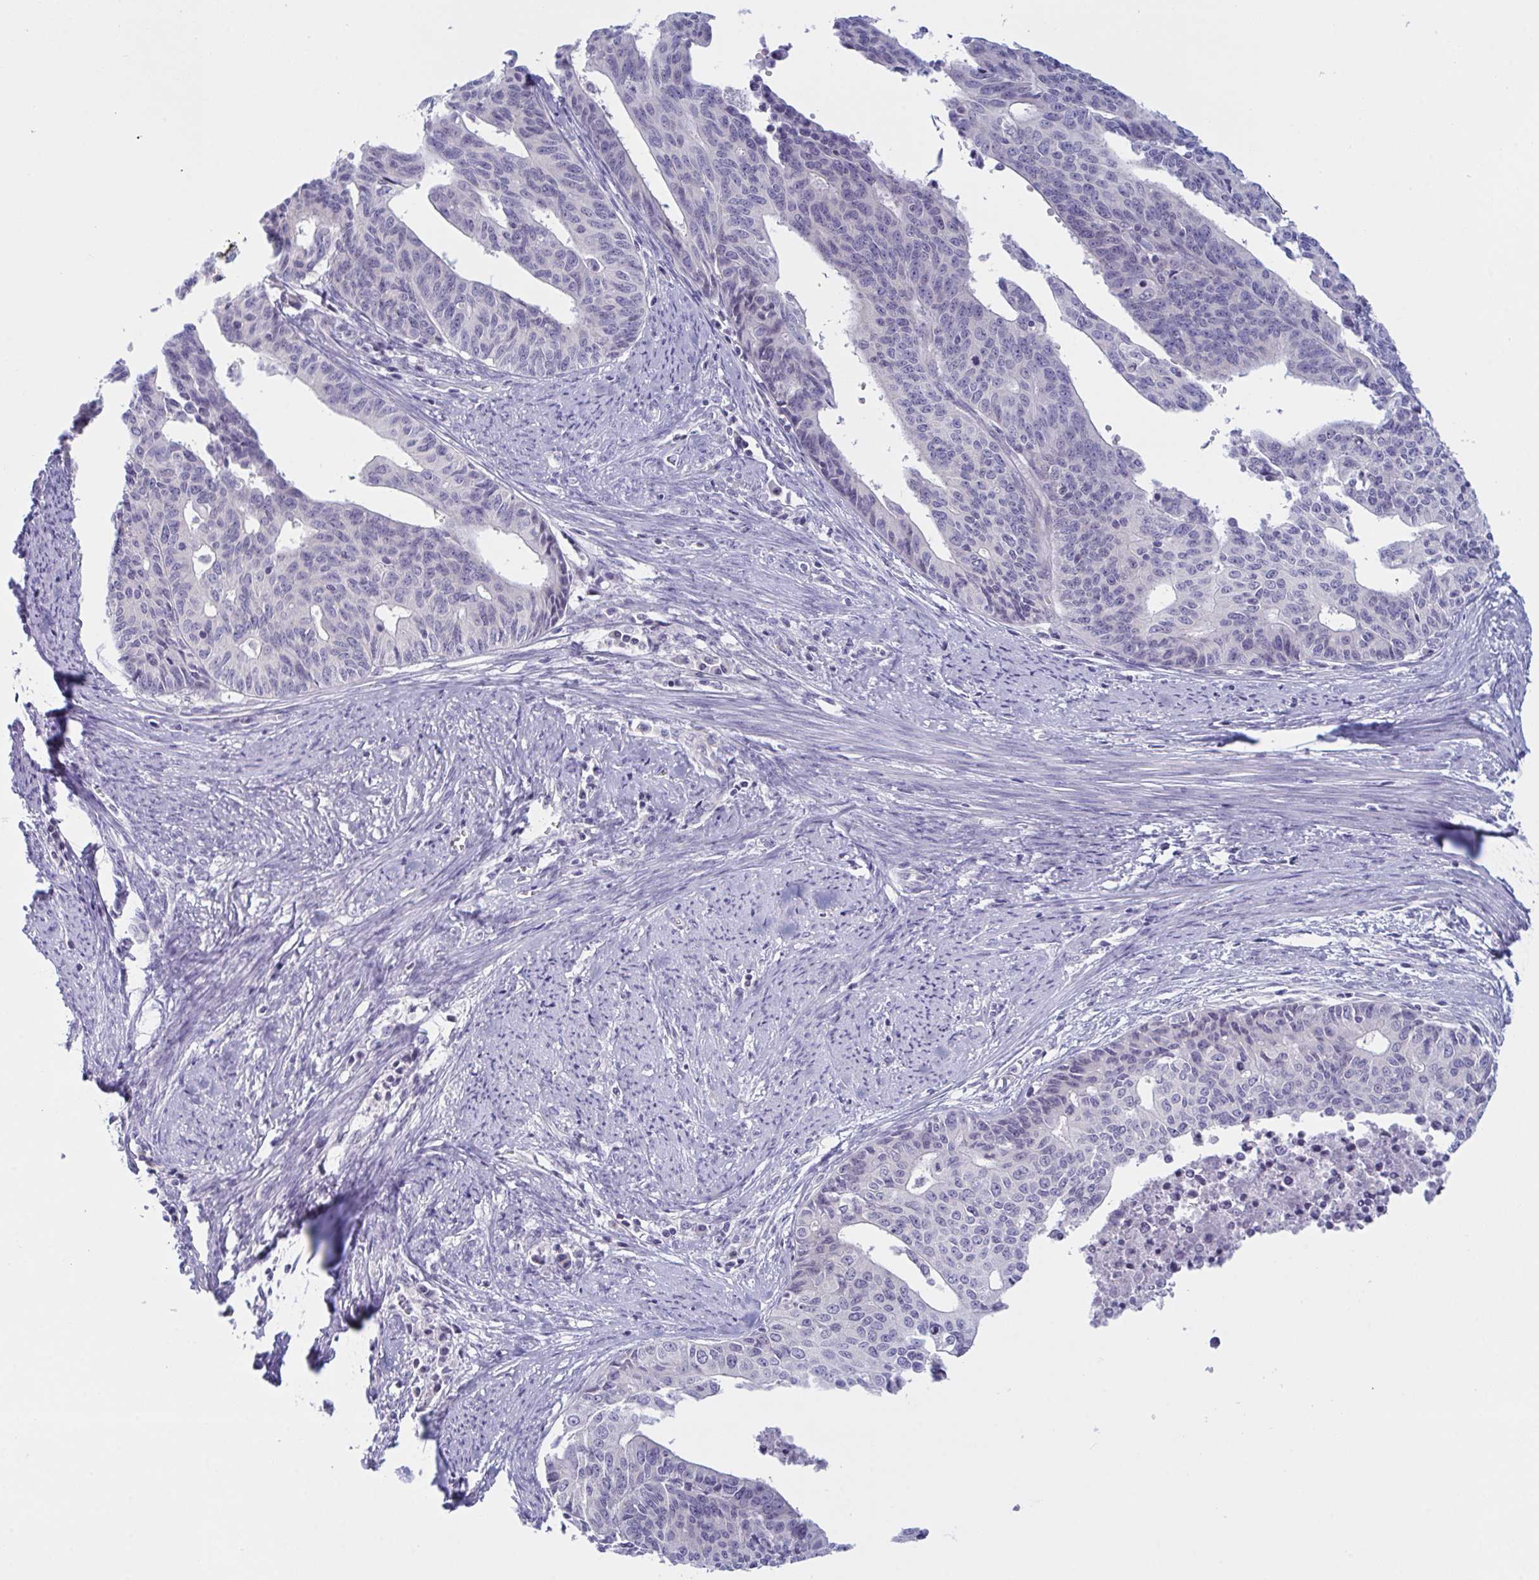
{"staining": {"intensity": "negative", "quantity": "none", "location": "none"}, "tissue": "endometrial cancer", "cell_type": "Tumor cells", "image_type": "cancer", "snomed": [{"axis": "morphology", "description": "Adenocarcinoma, NOS"}, {"axis": "topography", "description": "Endometrium"}], "caption": "Tumor cells are negative for brown protein staining in endometrial cancer (adenocarcinoma). (Stains: DAB (3,3'-diaminobenzidine) immunohistochemistry (IHC) with hematoxylin counter stain, Microscopy: brightfield microscopy at high magnification).", "gene": "NAA30", "patient": {"sex": "female", "age": 65}}